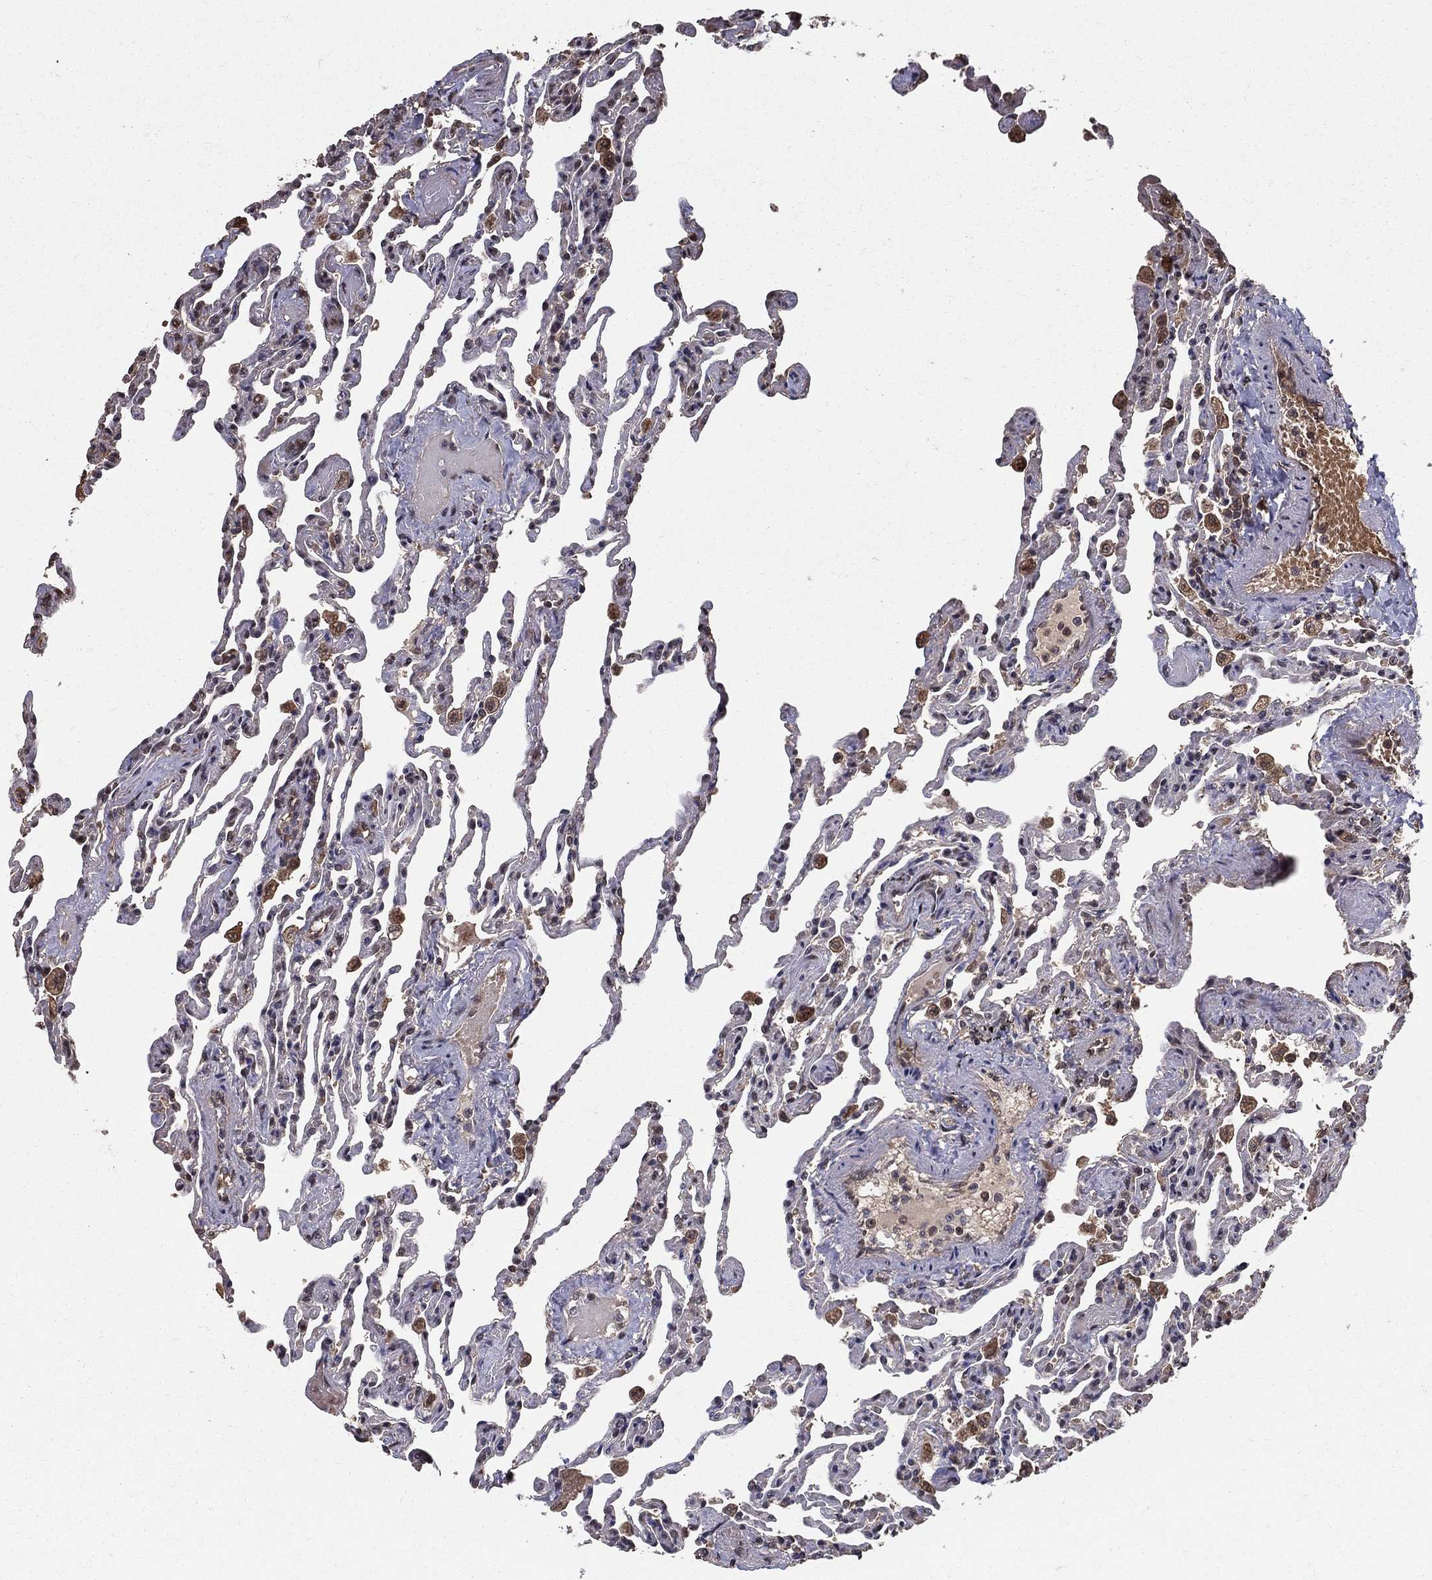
{"staining": {"intensity": "moderate", "quantity": "<25%", "location": "nuclear"}, "tissue": "lung", "cell_type": "Alveolar cells", "image_type": "normal", "snomed": [{"axis": "morphology", "description": "Normal tissue, NOS"}, {"axis": "topography", "description": "Lung"}], "caption": "This micrograph displays immunohistochemistry staining of unremarkable lung, with low moderate nuclear staining in approximately <25% of alveolar cells.", "gene": "CARM1", "patient": {"sex": "female", "age": 43}}